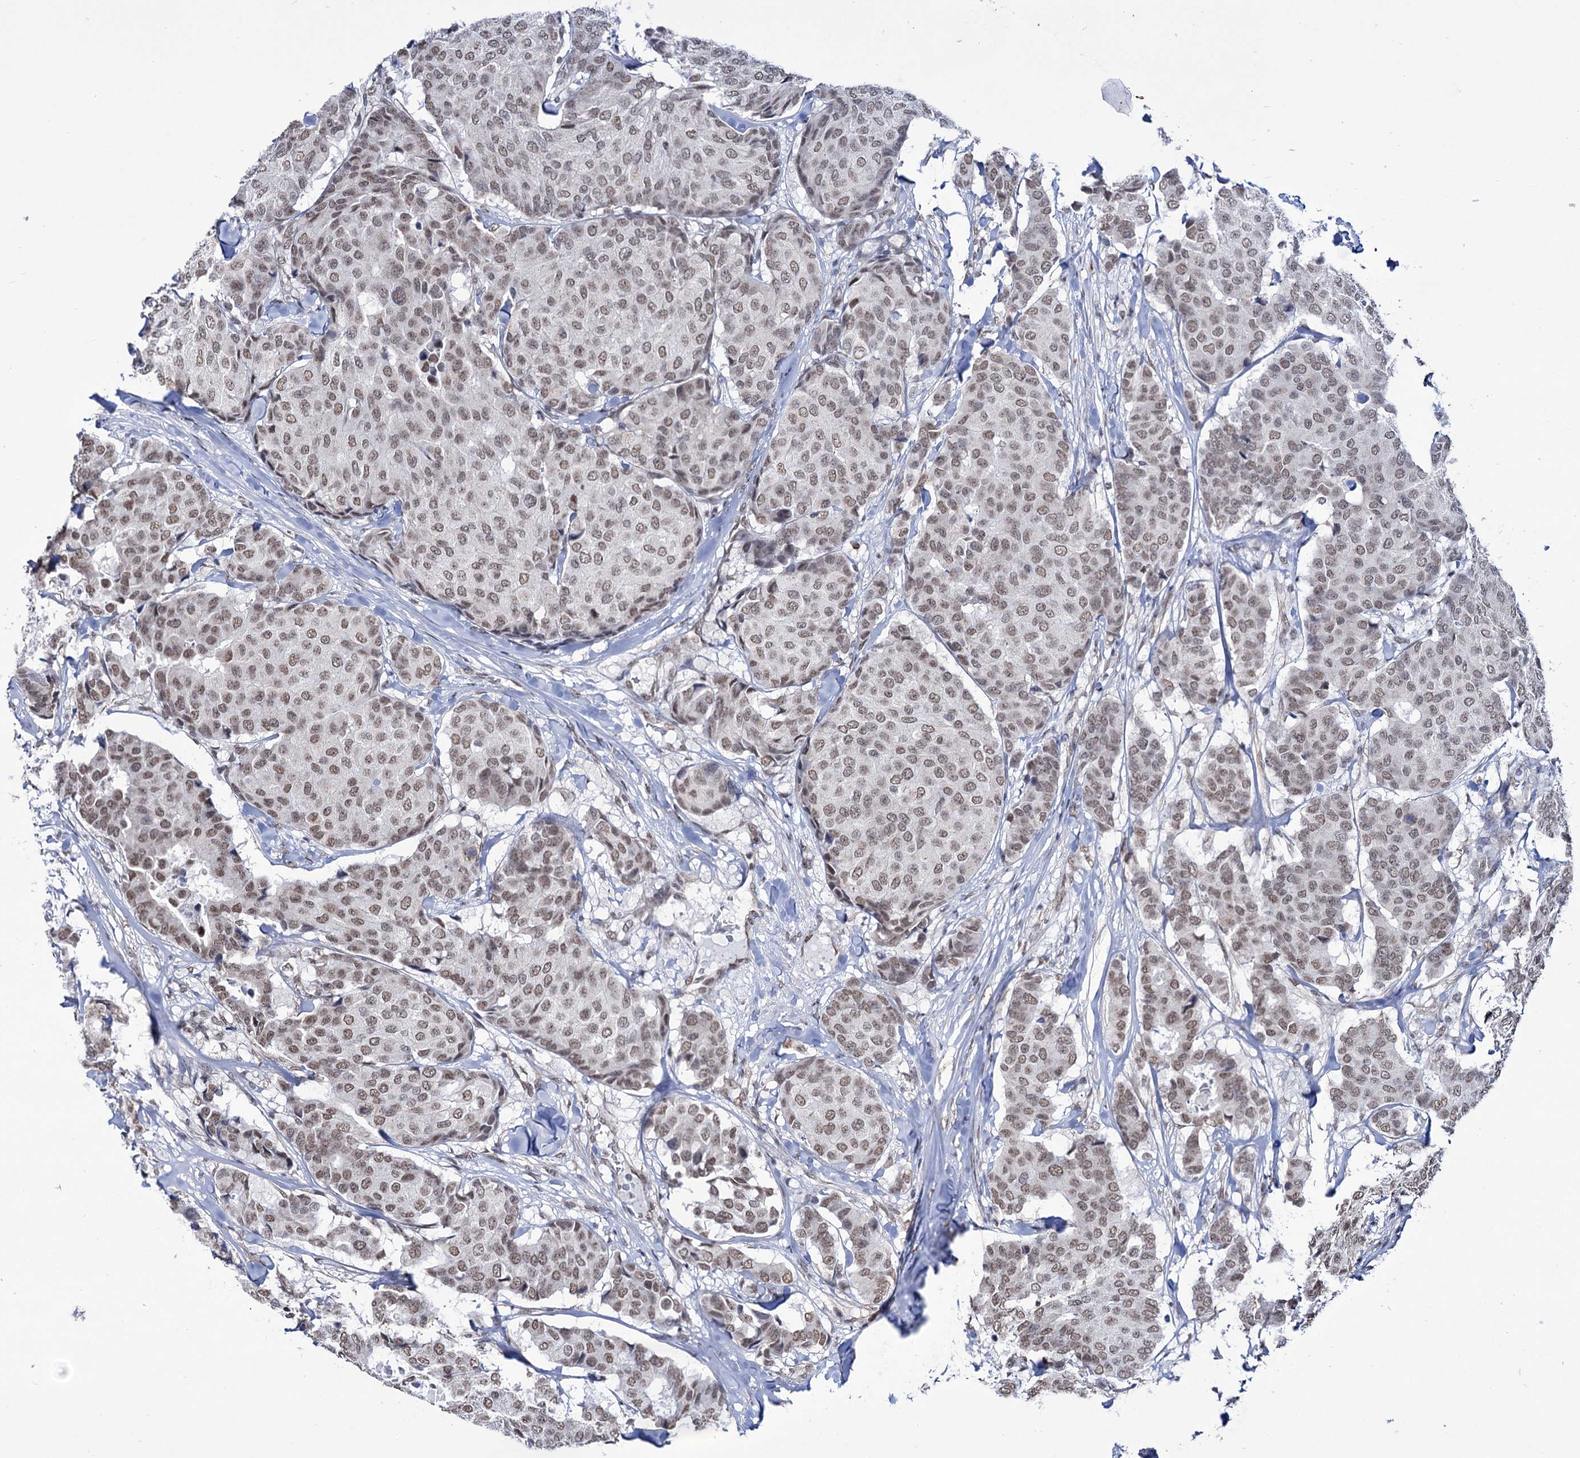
{"staining": {"intensity": "moderate", "quantity": ">75%", "location": "nuclear"}, "tissue": "breast cancer", "cell_type": "Tumor cells", "image_type": "cancer", "snomed": [{"axis": "morphology", "description": "Duct carcinoma"}, {"axis": "topography", "description": "Breast"}], "caption": "Protein analysis of breast intraductal carcinoma tissue shows moderate nuclear positivity in approximately >75% of tumor cells. Using DAB (brown) and hematoxylin (blue) stains, captured at high magnification using brightfield microscopy.", "gene": "ABHD10", "patient": {"sex": "female", "age": 75}}